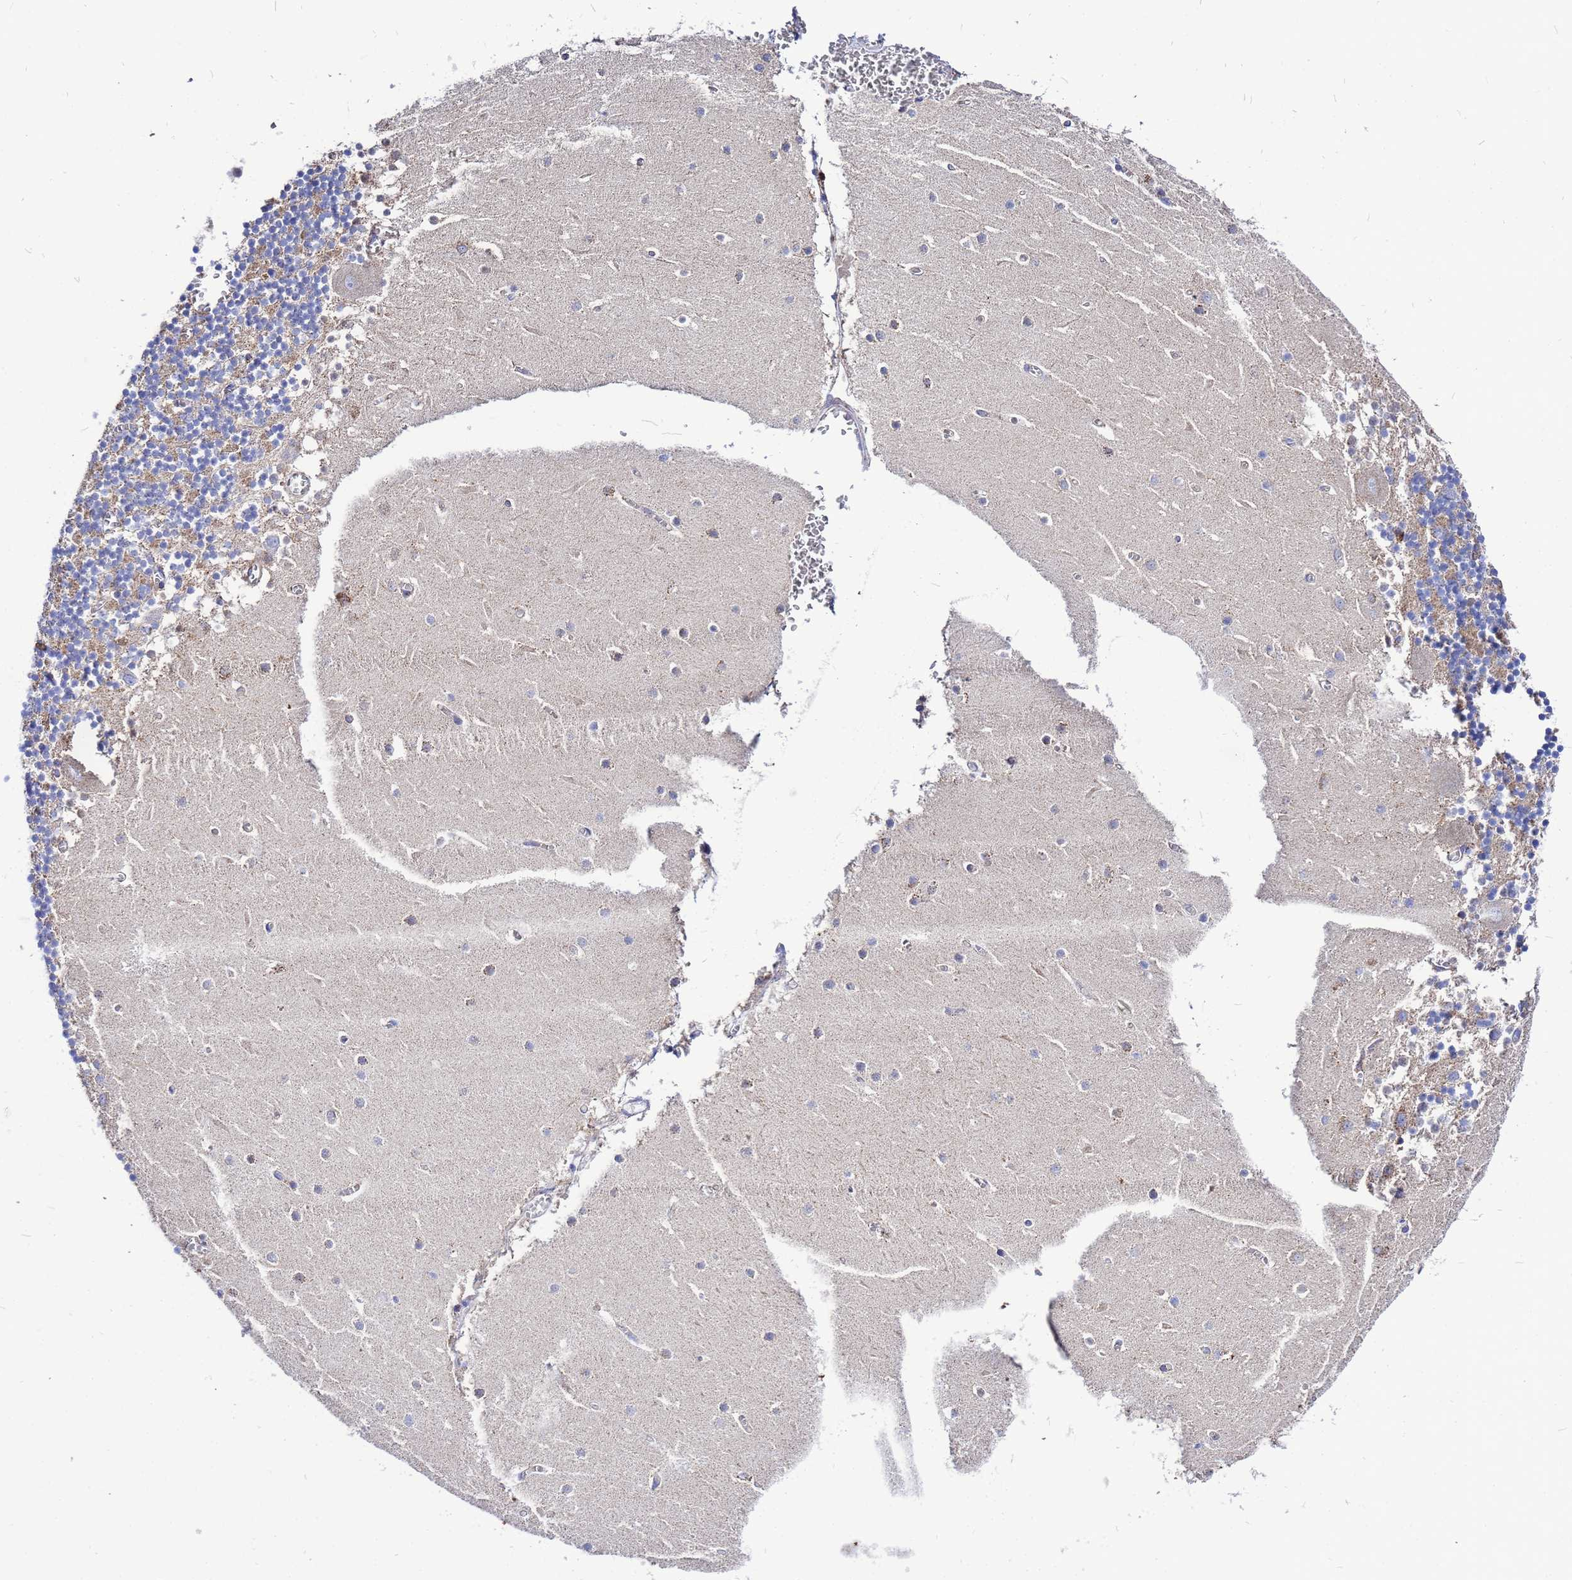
{"staining": {"intensity": "moderate", "quantity": "25%-75%", "location": "cytoplasmic/membranous"}, "tissue": "cerebellum", "cell_type": "Cells in granular layer", "image_type": "normal", "snomed": [{"axis": "morphology", "description": "Normal tissue, NOS"}, {"axis": "topography", "description": "Cerebellum"}], "caption": "Immunohistochemistry image of benign cerebellum: cerebellum stained using IHC demonstrates medium levels of moderate protein expression localized specifically in the cytoplasmic/membranous of cells in granular layer, appearing as a cytoplasmic/membranous brown color.", "gene": "FAHD2A", "patient": {"sex": "female", "age": 28}}